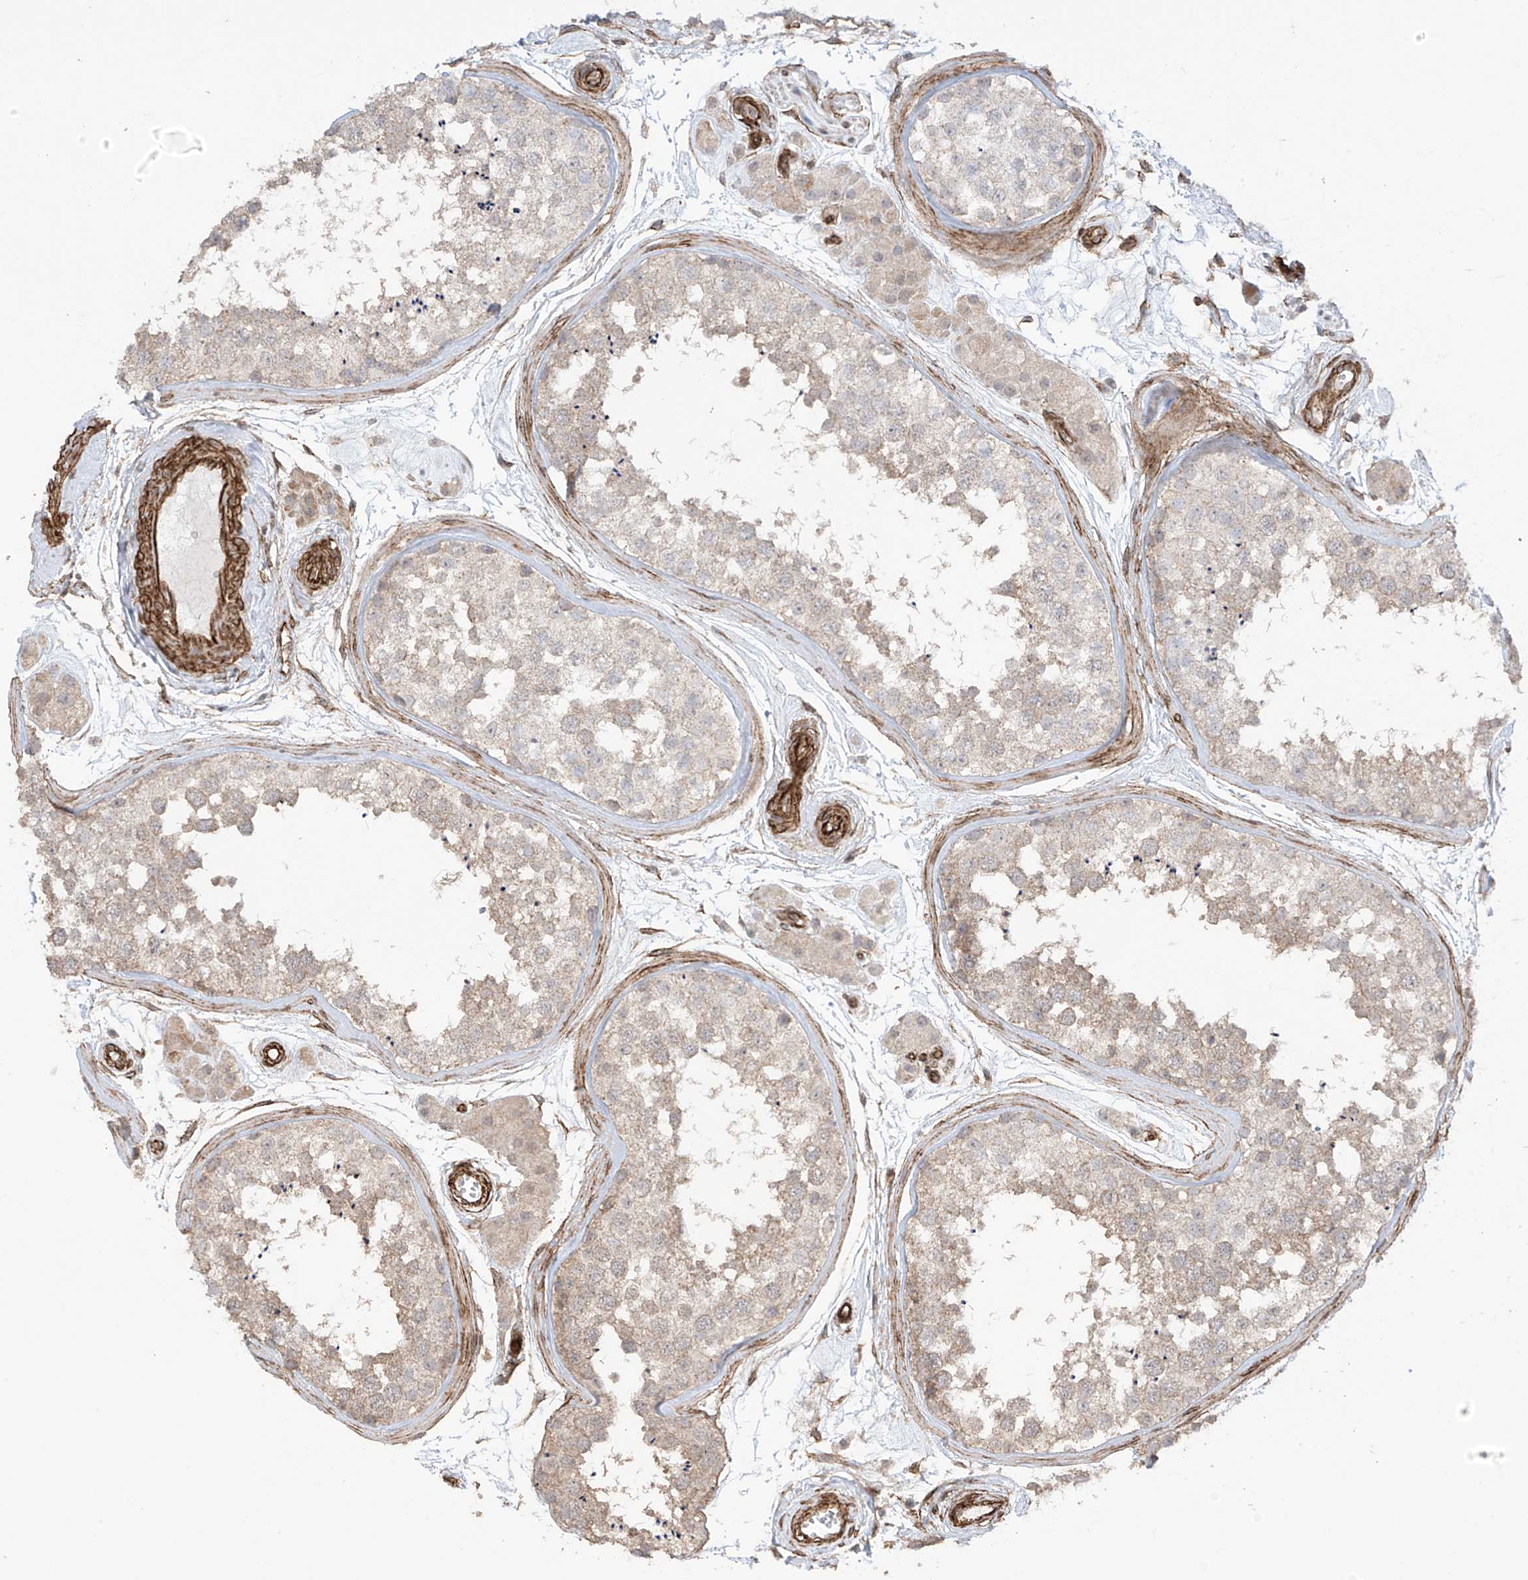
{"staining": {"intensity": "weak", "quantity": "<25%", "location": "cytoplasmic/membranous"}, "tissue": "testis", "cell_type": "Cells in seminiferous ducts", "image_type": "normal", "snomed": [{"axis": "morphology", "description": "Normal tissue, NOS"}, {"axis": "topography", "description": "Testis"}], "caption": "Cells in seminiferous ducts show no significant protein expression in normal testis.", "gene": "TTLL5", "patient": {"sex": "male", "age": 56}}